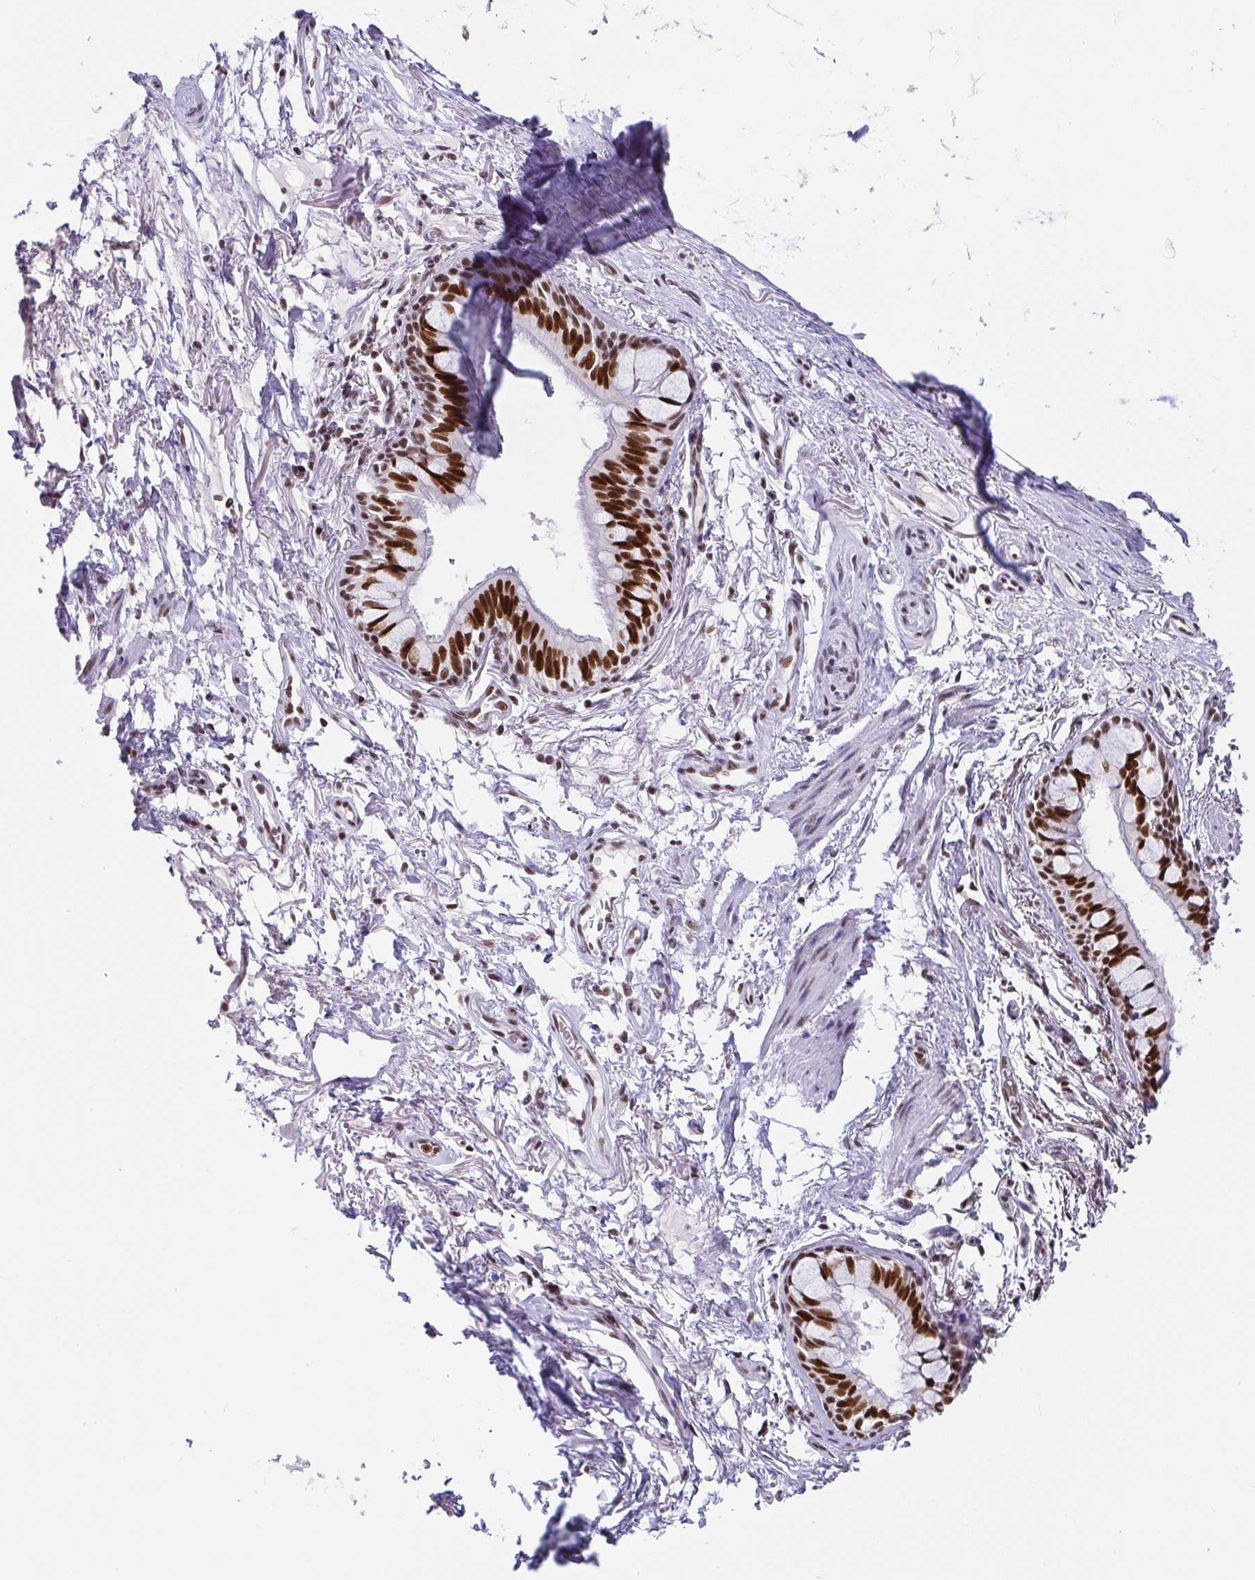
{"staining": {"intensity": "strong", "quantity": ">75%", "location": "nuclear"}, "tissue": "bronchus", "cell_type": "Respiratory epithelial cells", "image_type": "normal", "snomed": [{"axis": "morphology", "description": "Normal tissue, NOS"}, {"axis": "topography", "description": "Bronchus"}], "caption": "Bronchus stained with a brown dye displays strong nuclear positive expression in about >75% of respiratory epithelial cells.", "gene": "EWSR1", "patient": {"sex": "male", "age": 70}}